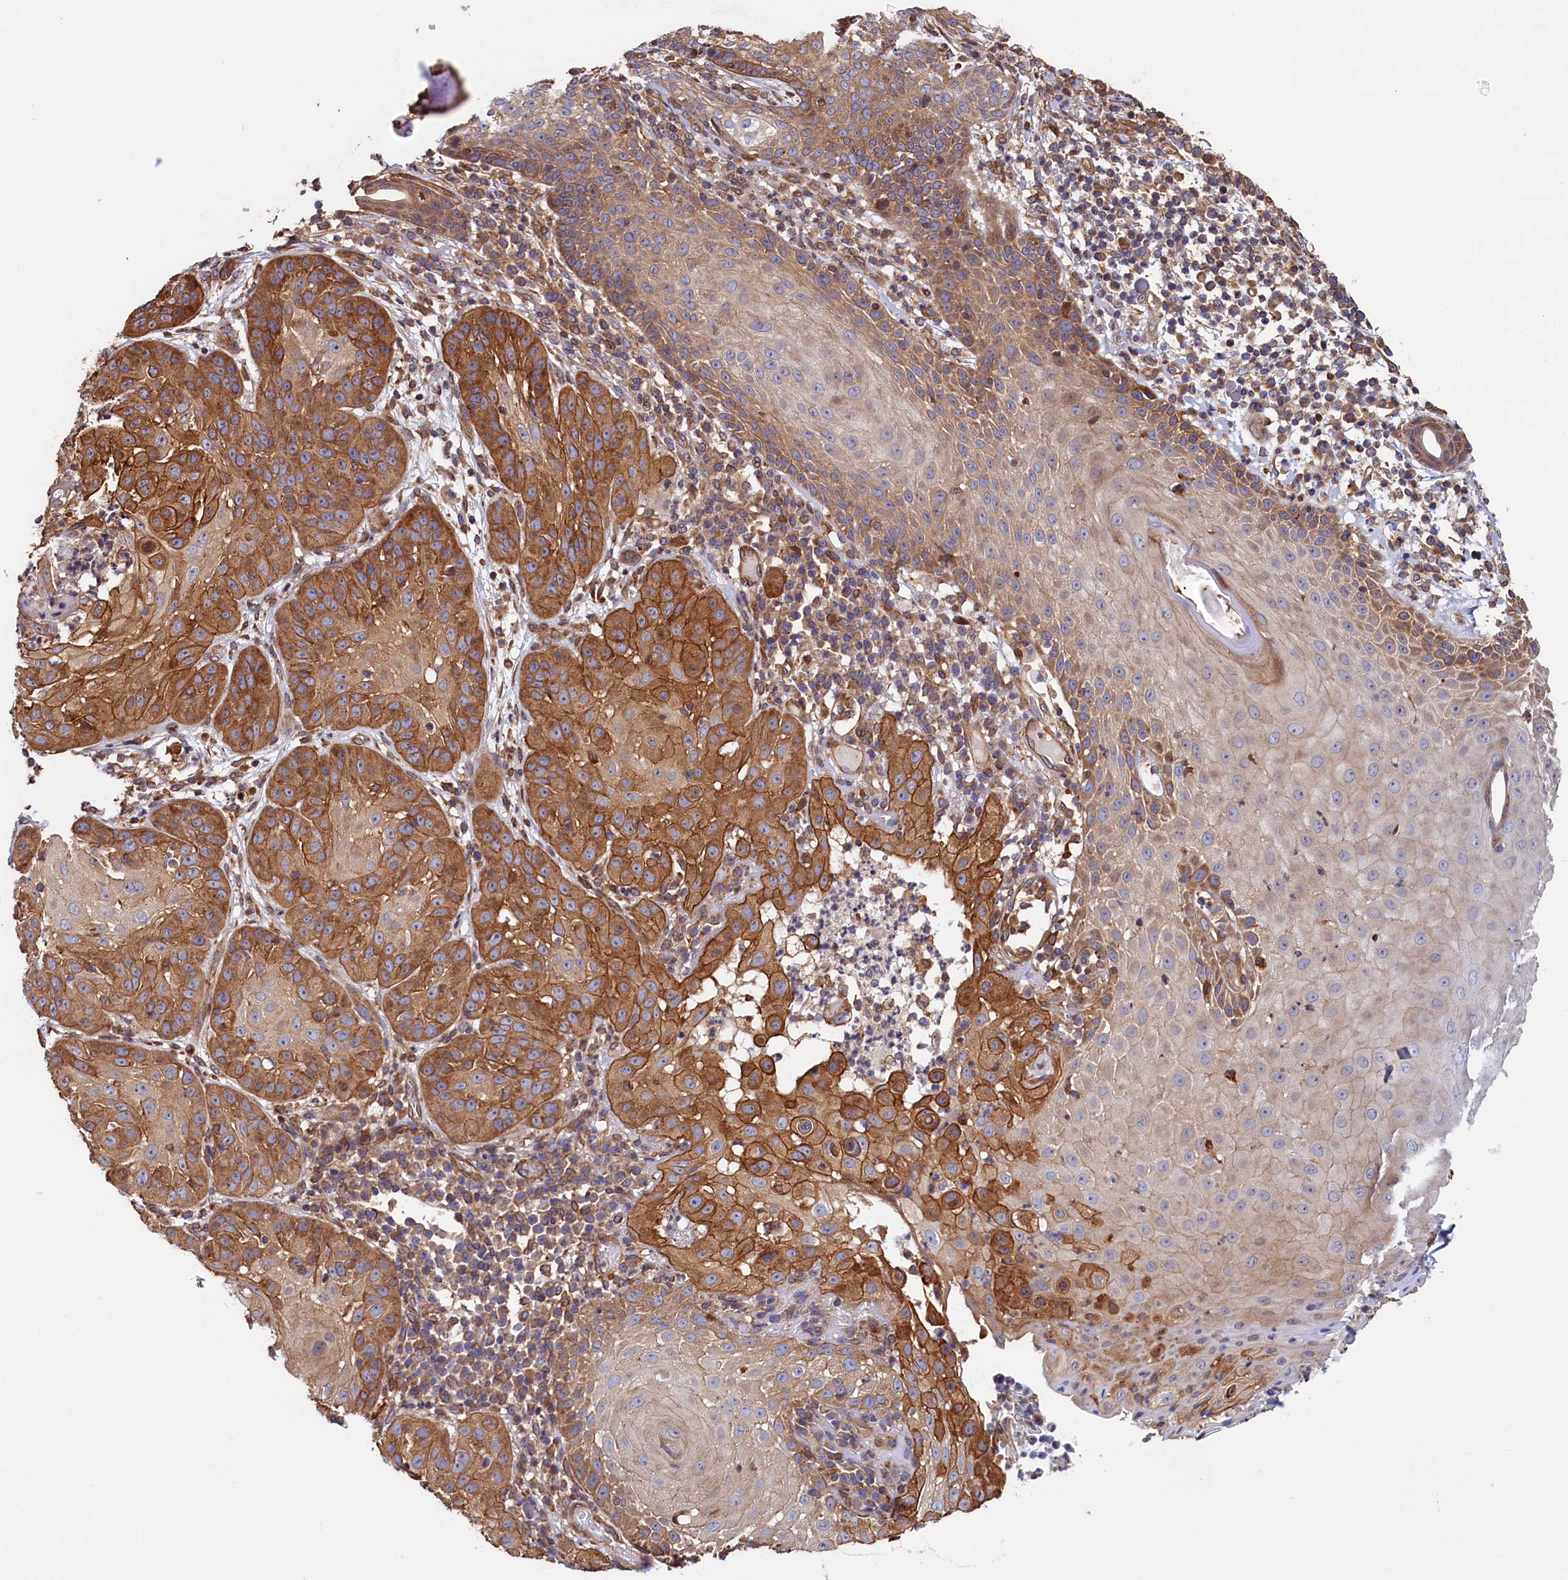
{"staining": {"intensity": "moderate", "quantity": ">75%", "location": "cytoplasmic/membranous"}, "tissue": "skin cancer", "cell_type": "Tumor cells", "image_type": "cancer", "snomed": [{"axis": "morphology", "description": "Normal tissue, NOS"}, {"axis": "morphology", "description": "Basal cell carcinoma"}, {"axis": "topography", "description": "Skin"}], "caption": "Skin cancer (basal cell carcinoma) was stained to show a protein in brown. There is medium levels of moderate cytoplasmic/membranous staining in approximately >75% of tumor cells.", "gene": "ATXN2L", "patient": {"sex": "male", "age": 93}}